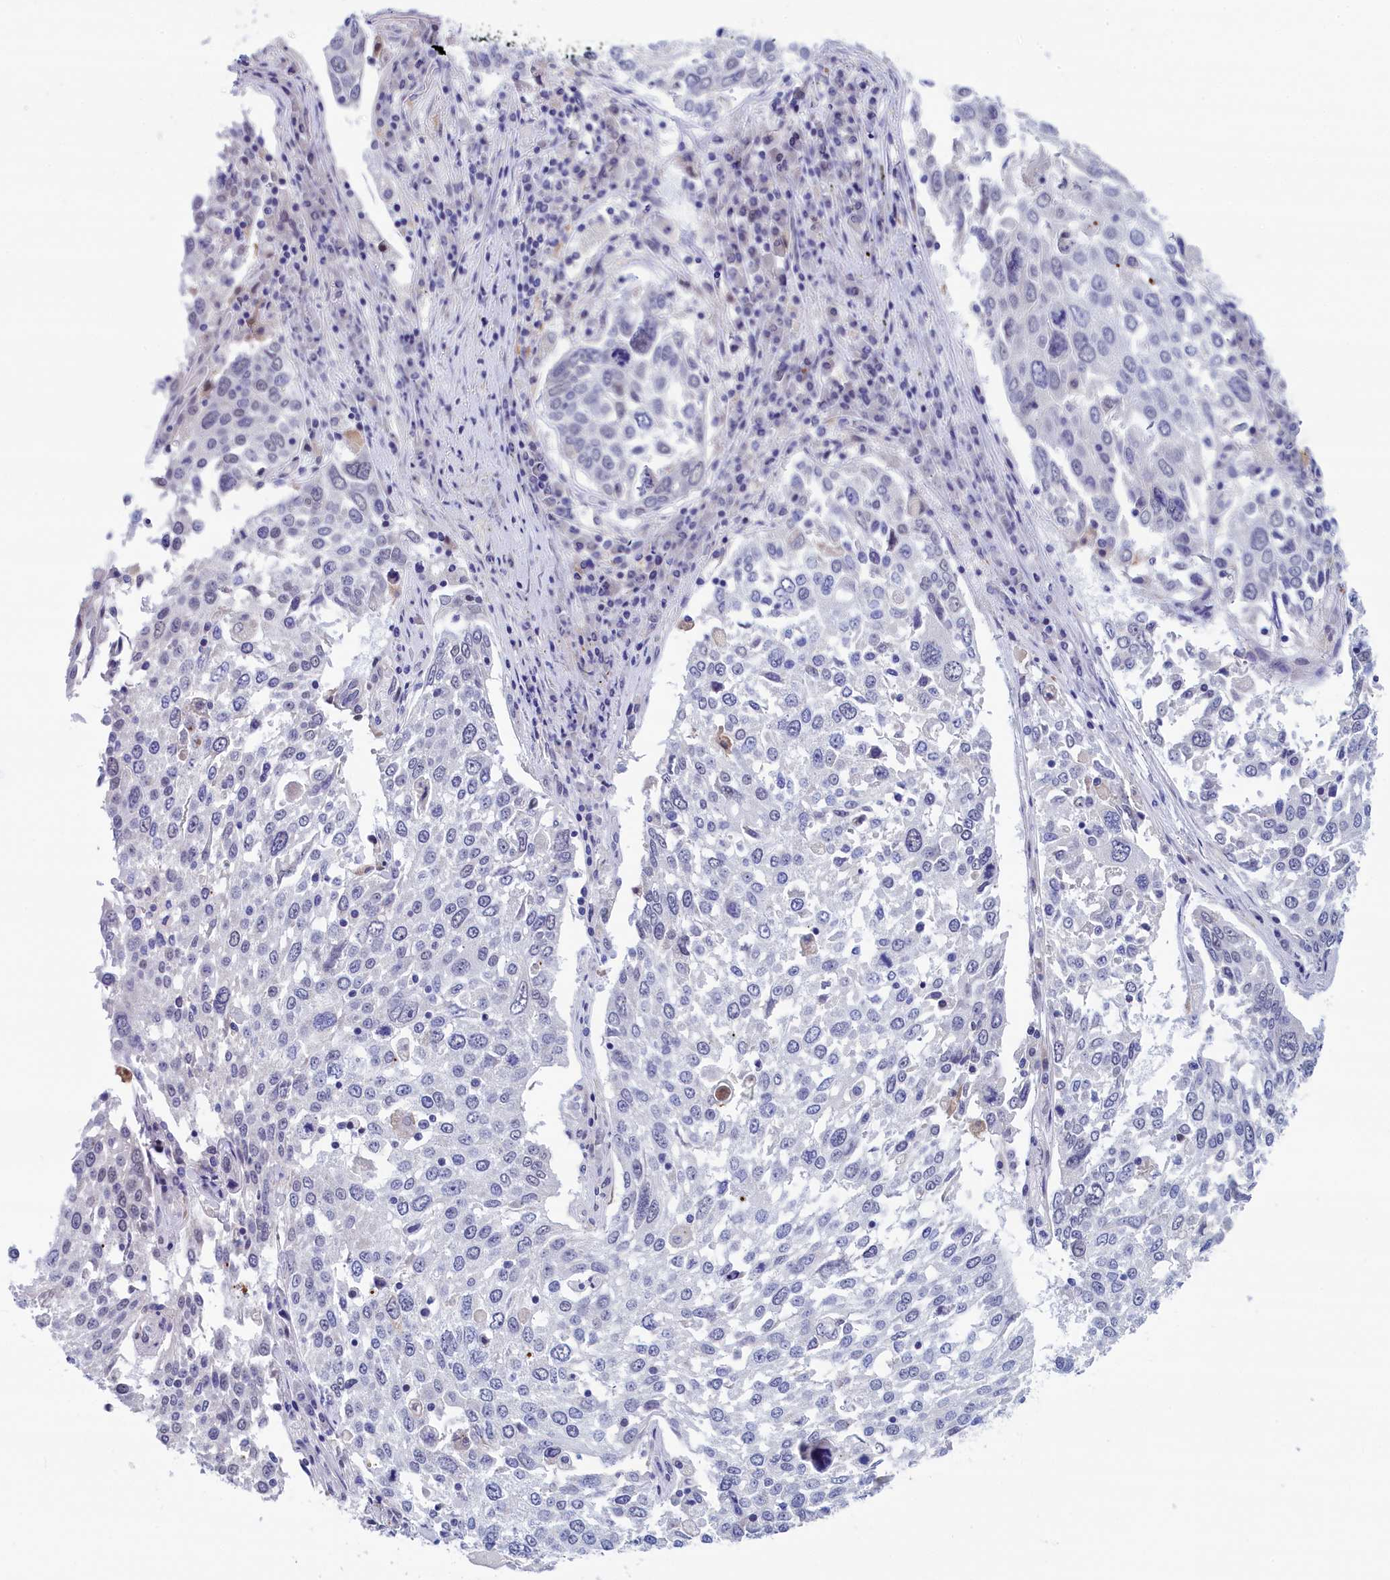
{"staining": {"intensity": "negative", "quantity": "none", "location": "none"}, "tissue": "lung cancer", "cell_type": "Tumor cells", "image_type": "cancer", "snomed": [{"axis": "morphology", "description": "Squamous cell carcinoma, NOS"}, {"axis": "topography", "description": "Lung"}], "caption": "Lung squamous cell carcinoma was stained to show a protein in brown. There is no significant expression in tumor cells. (Immunohistochemistry (ihc), brightfield microscopy, high magnification).", "gene": "WDR83", "patient": {"sex": "male", "age": 65}}